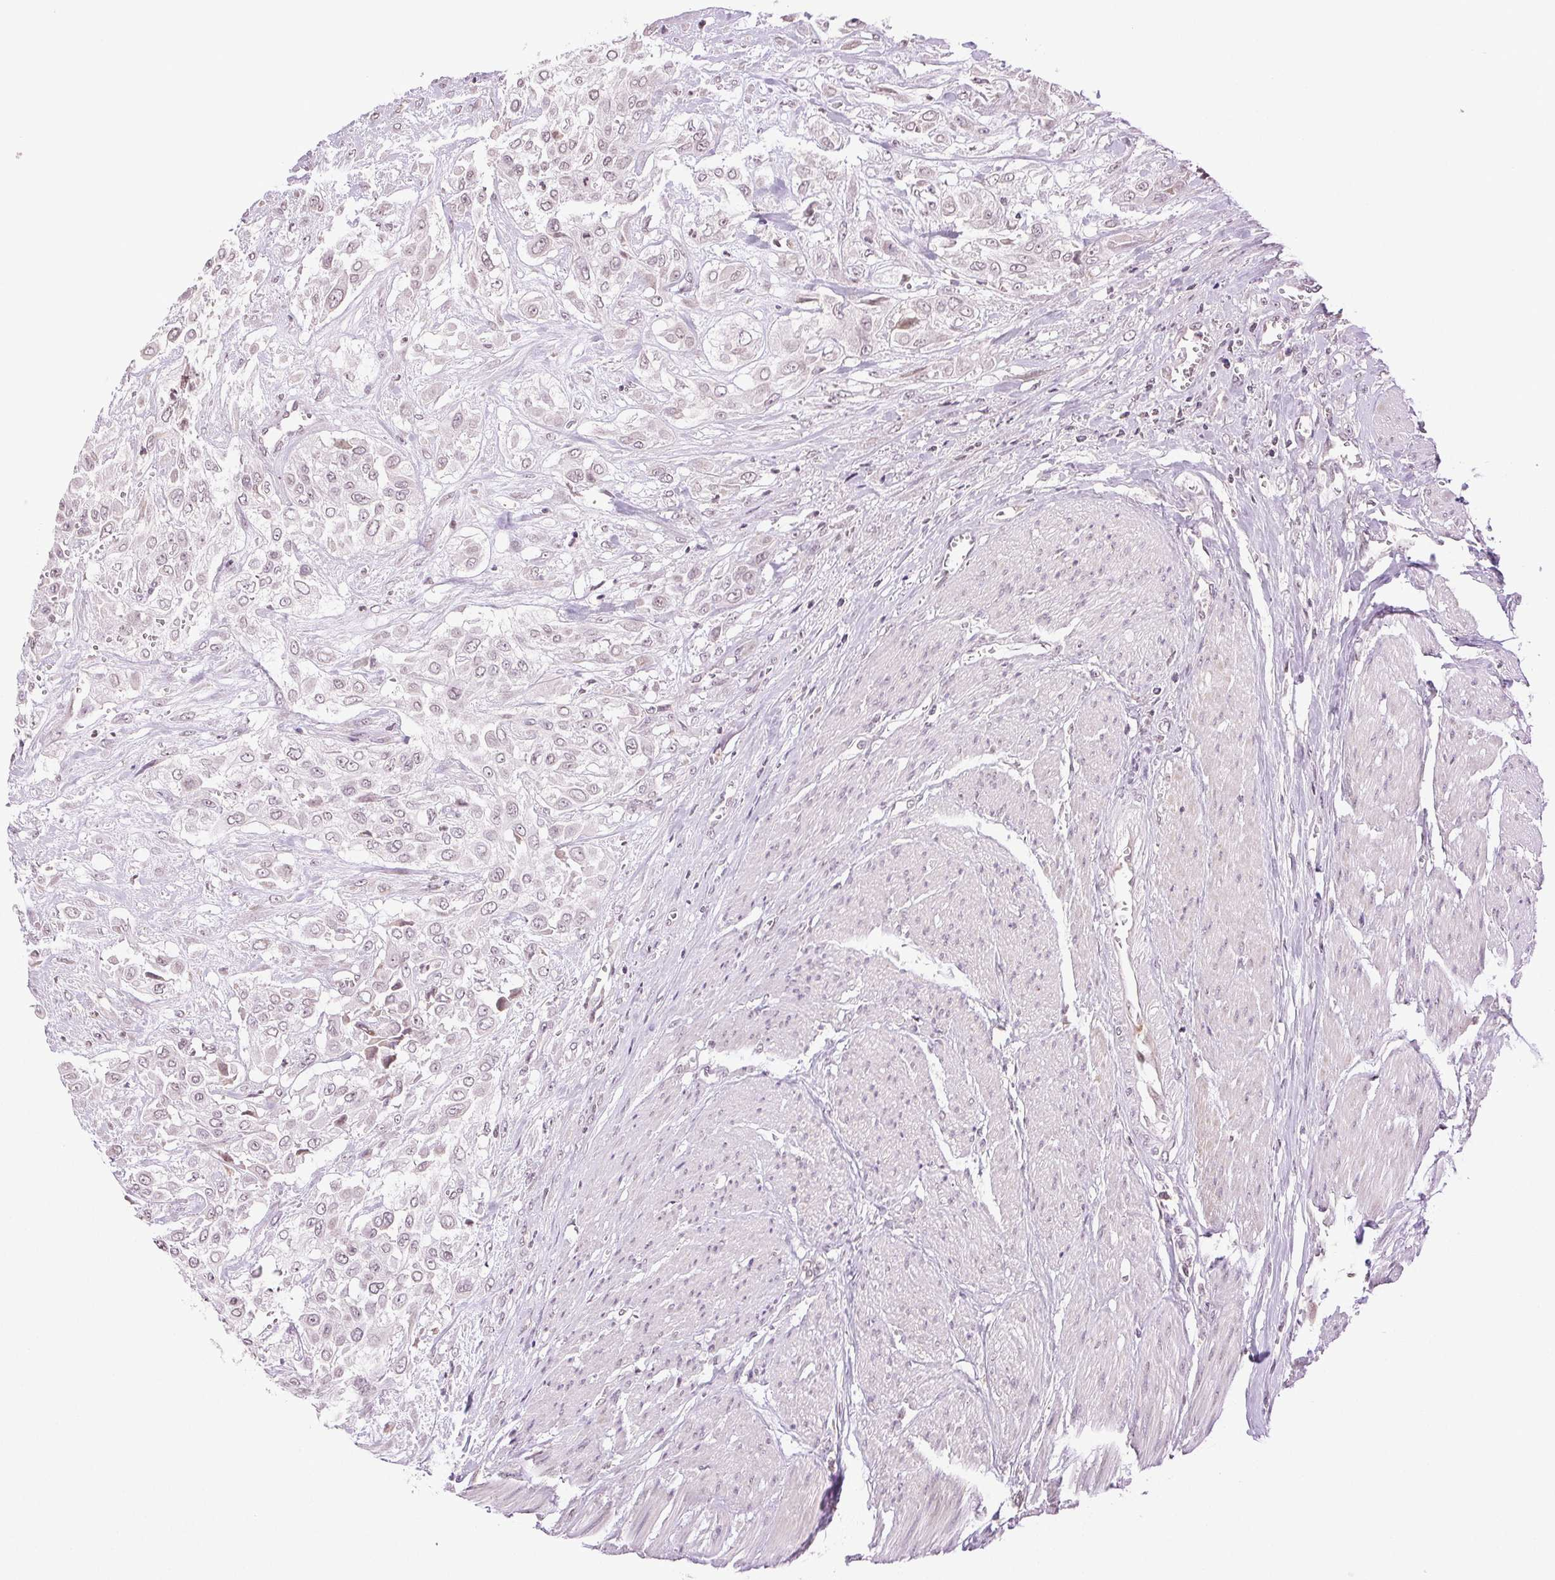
{"staining": {"intensity": "negative", "quantity": "none", "location": "none"}, "tissue": "urothelial cancer", "cell_type": "Tumor cells", "image_type": "cancer", "snomed": [{"axis": "morphology", "description": "Urothelial carcinoma, High grade"}, {"axis": "topography", "description": "Urinary bladder"}], "caption": "This is an IHC image of human high-grade urothelial carcinoma. There is no positivity in tumor cells.", "gene": "TNNT3", "patient": {"sex": "male", "age": 57}}